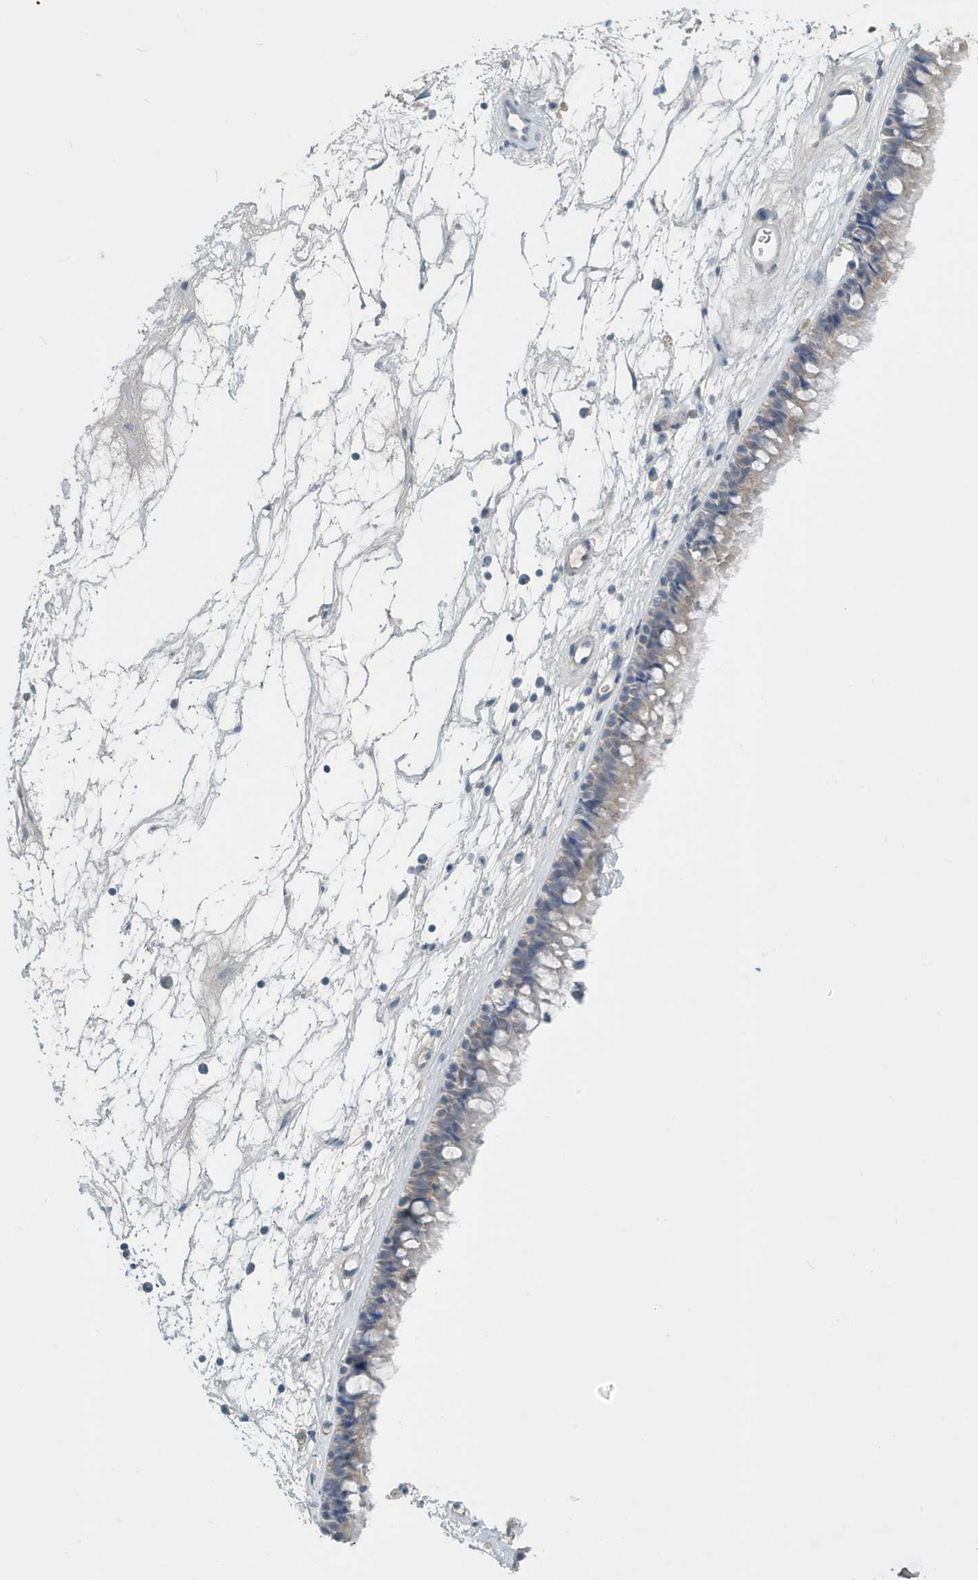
{"staining": {"intensity": "moderate", "quantity": "25%-75%", "location": "cytoplasmic/membranous"}, "tissue": "nasopharynx", "cell_type": "Respiratory epithelial cells", "image_type": "normal", "snomed": [{"axis": "morphology", "description": "Normal tissue, NOS"}, {"axis": "topography", "description": "Nasopharynx"}], "caption": "Human nasopharynx stained for a protein (brown) exhibits moderate cytoplasmic/membranous positive expression in about 25%-75% of respiratory epithelial cells.", "gene": "UGT2B4", "patient": {"sex": "male", "age": 64}}